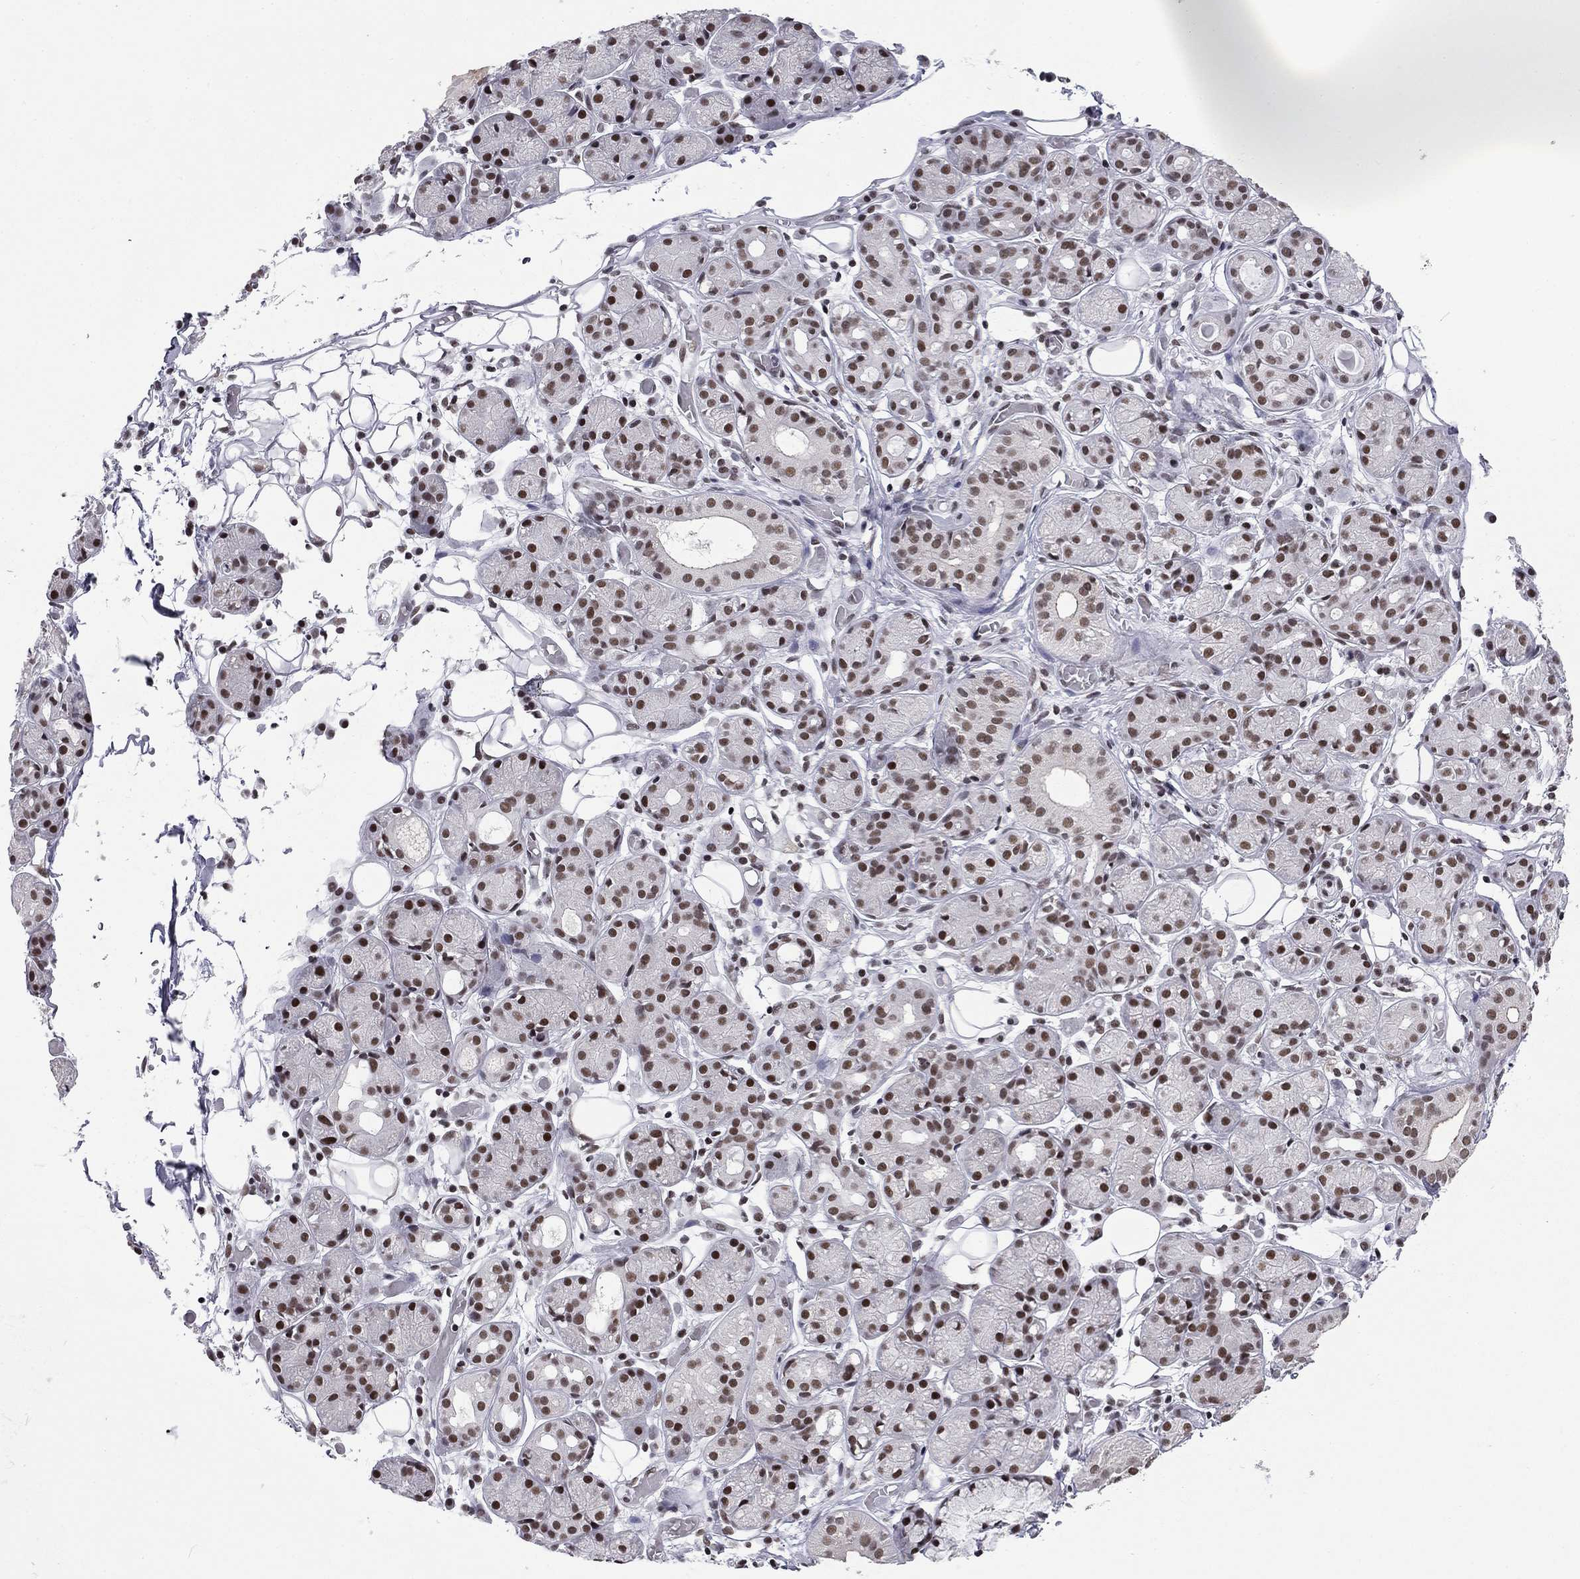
{"staining": {"intensity": "strong", "quantity": "25%-75%", "location": "nuclear"}, "tissue": "salivary gland", "cell_type": "Glandular cells", "image_type": "normal", "snomed": [{"axis": "morphology", "description": "Normal tissue, NOS"}, {"axis": "topography", "description": "Salivary gland"}, {"axis": "topography", "description": "Peripheral nerve tissue"}], "caption": "Protein staining by IHC exhibits strong nuclear positivity in approximately 25%-75% of glandular cells in normal salivary gland. The staining was performed using DAB (3,3'-diaminobenzidine), with brown indicating positive protein expression. Nuclei are stained blue with hematoxylin.", "gene": "ETV5", "patient": {"sex": "male", "age": 71}}